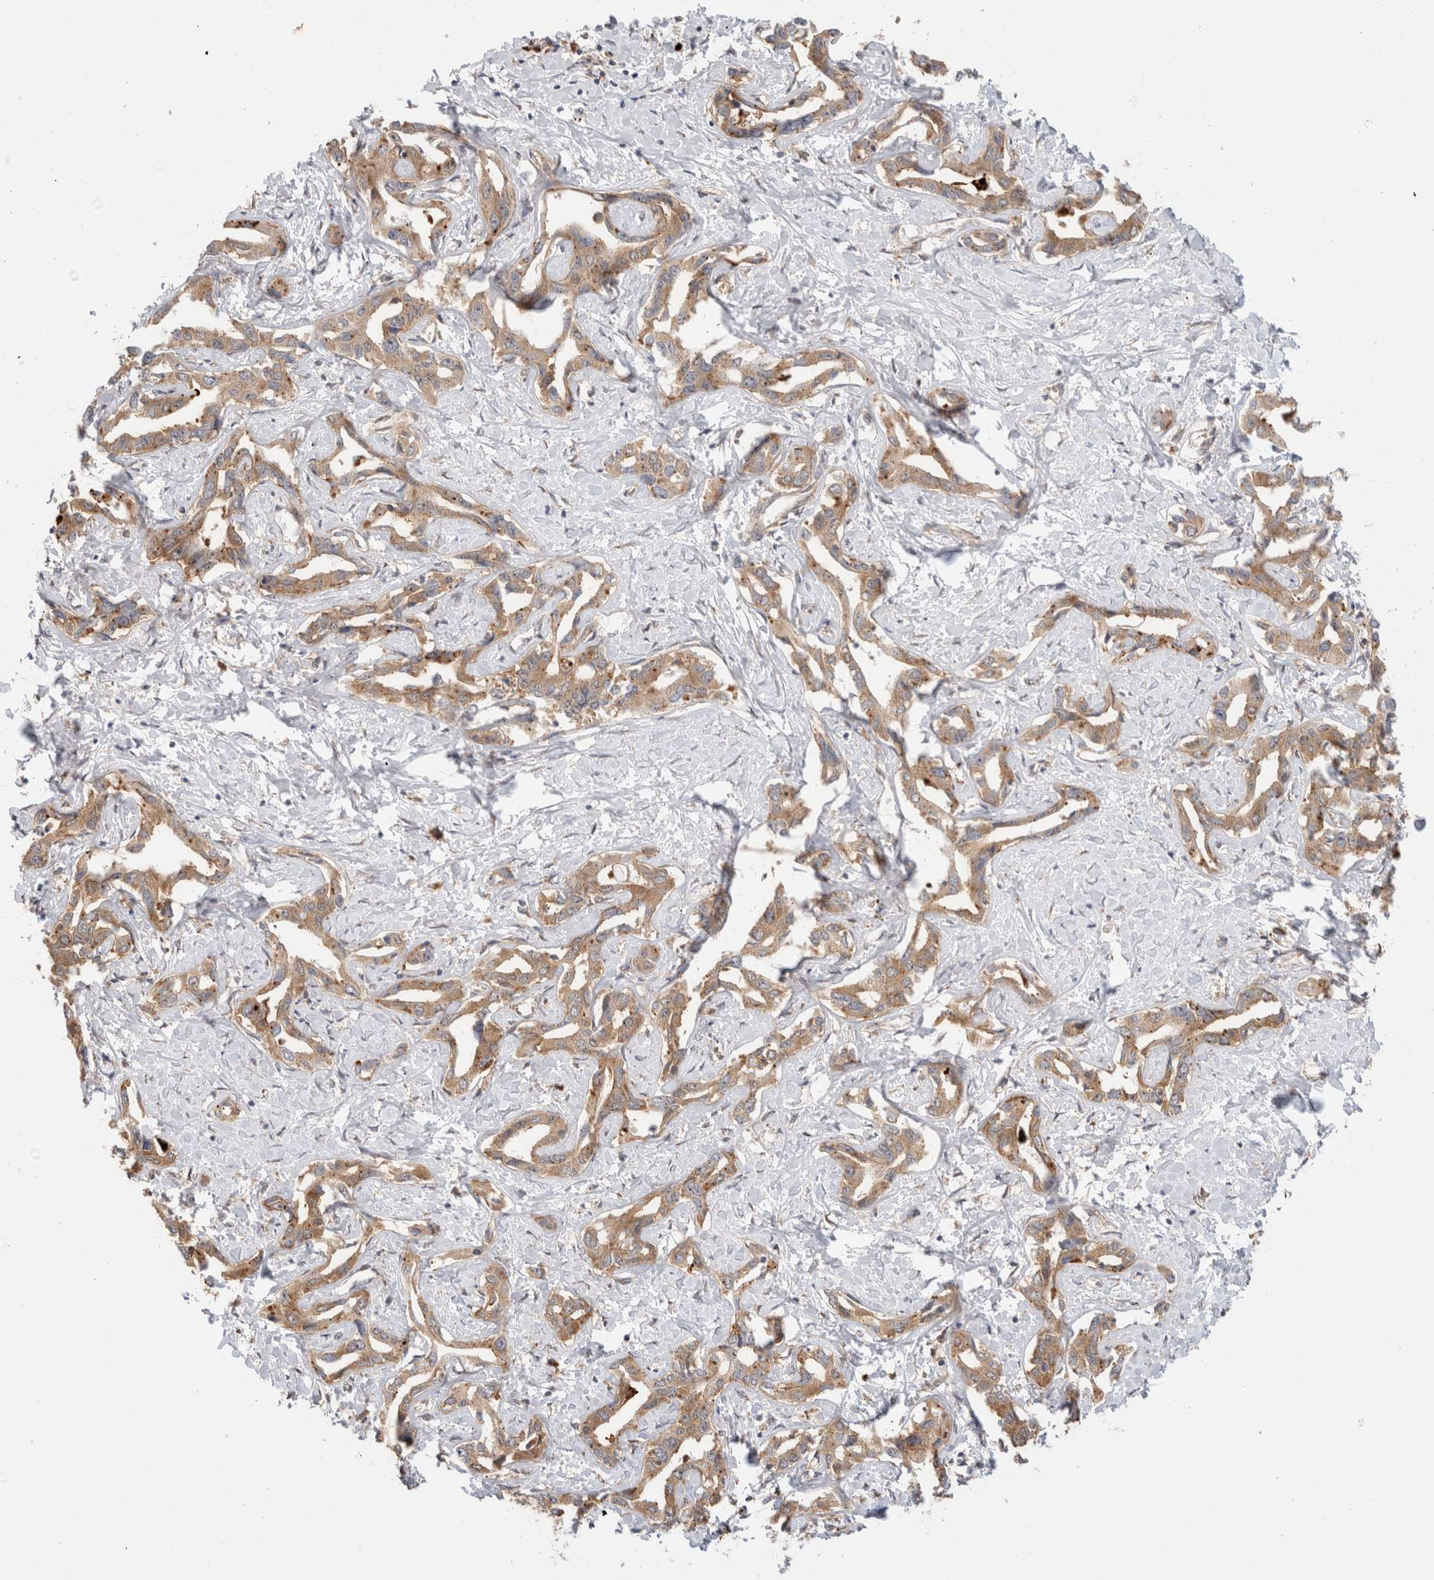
{"staining": {"intensity": "weak", "quantity": ">75%", "location": "cytoplasmic/membranous"}, "tissue": "liver cancer", "cell_type": "Tumor cells", "image_type": "cancer", "snomed": [{"axis": "morphology", "description": "Cholangiocarcinoma"}, {"axis": "topography", "description": "Liver"}], "caption": "Weak cytoplasmic/membranous expression is present in about >75% of tumor cells in liver cancer (cholangiocarcinoma).", "gene": "ACTL9", "patient": {"sex": "male", "age": 59}}